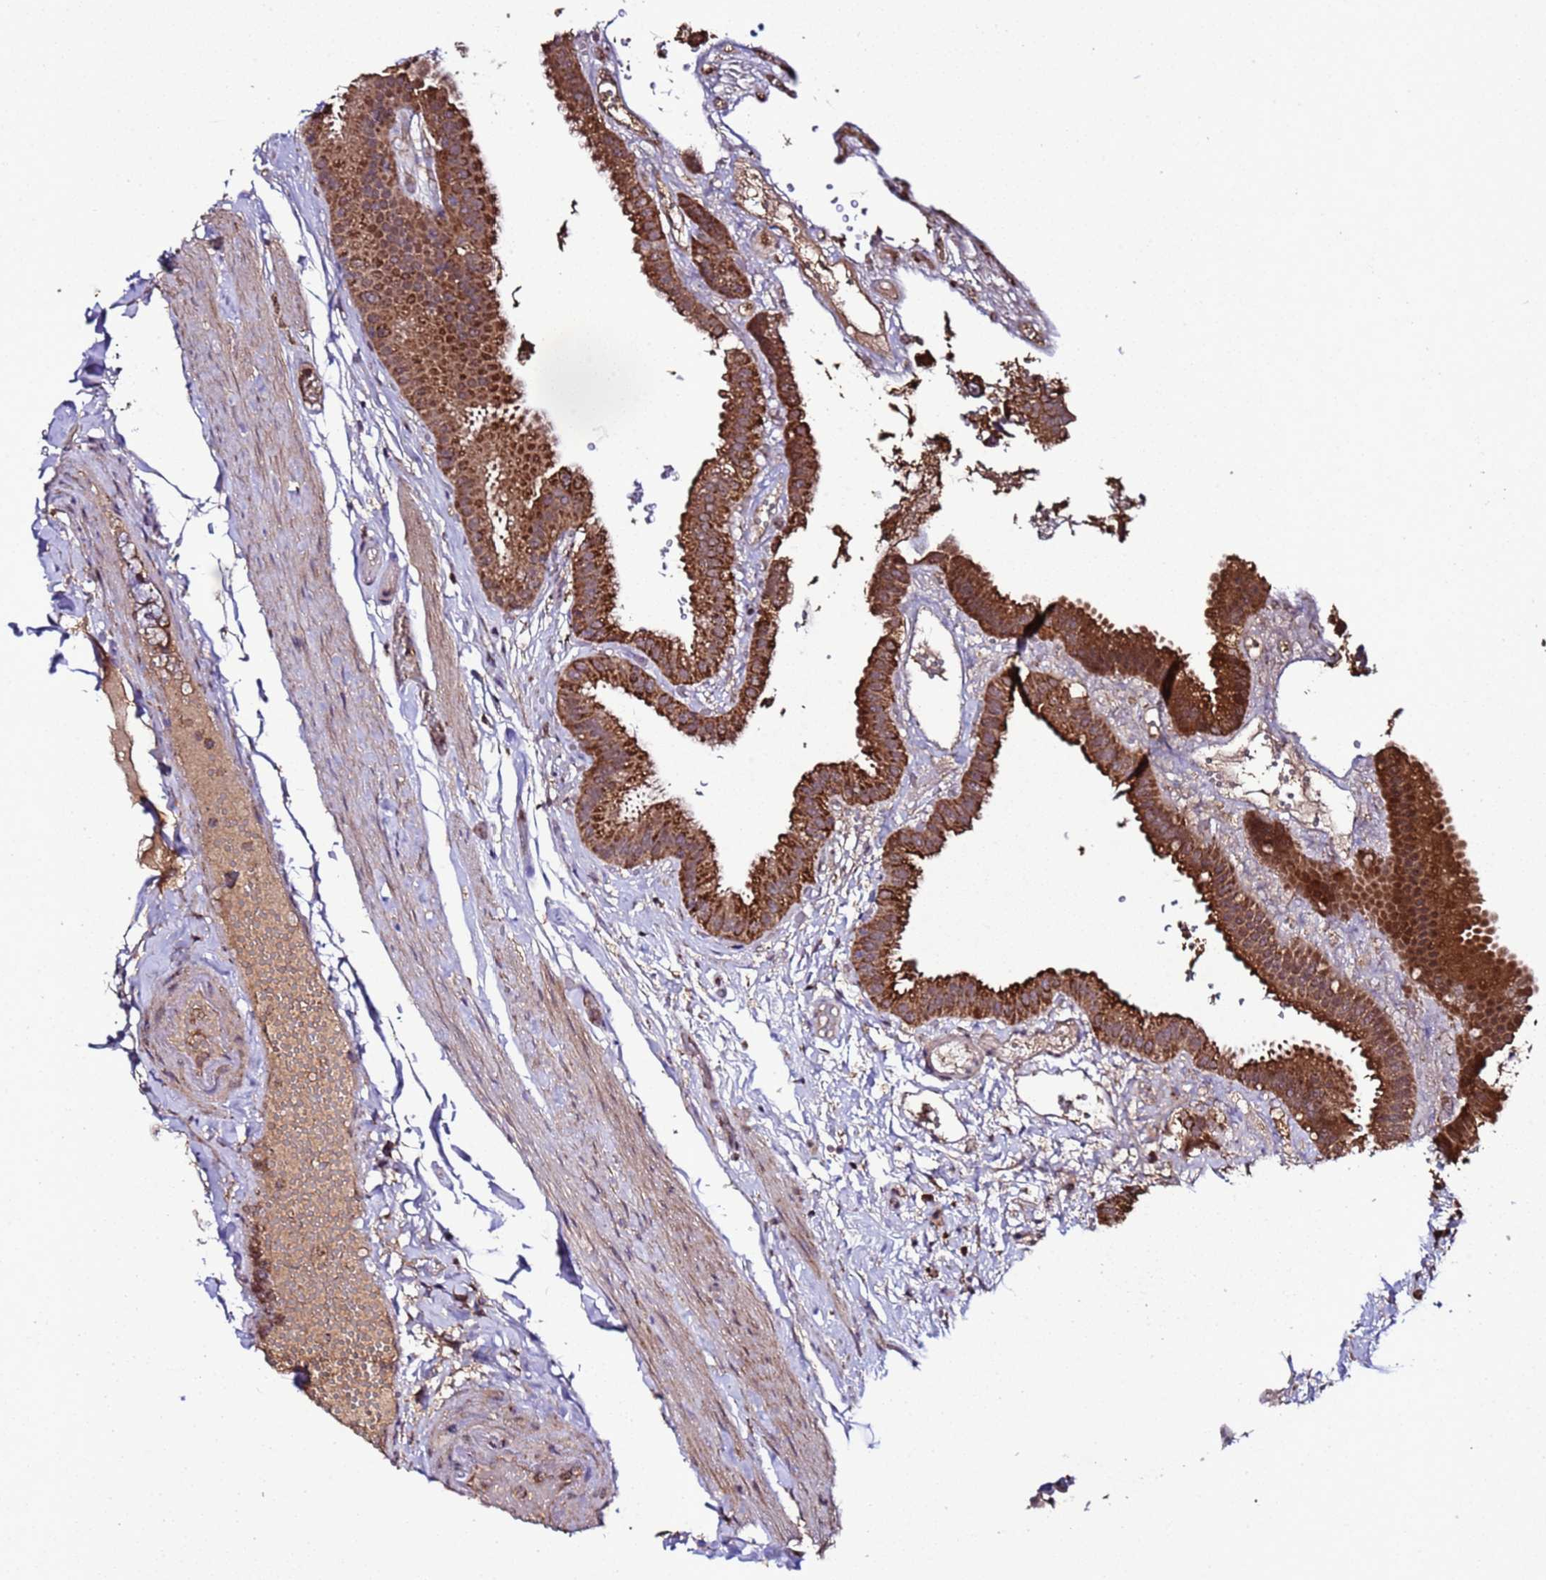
{"staining": {"intensity": "strong", "quantity": ">75%", "location": "cytoplasmic/membranous"}, "tissue": "gallbladder", "cell_type": "Glandular cells", "image_type": "normal", "snomed": [{"axis": "morphology", "description": "Normal tissue, NOS"}, {"axis": "topography", "description": "Gallbladder"}], "caption": "Strong cytoplasmic/membranous staining for a protein is present in approximately >75% of glandular cells of normal gallbladder using immunohistochemistry.", "gene": "HSPBAP1", "patient": {"sex": "female", "age": 61}}